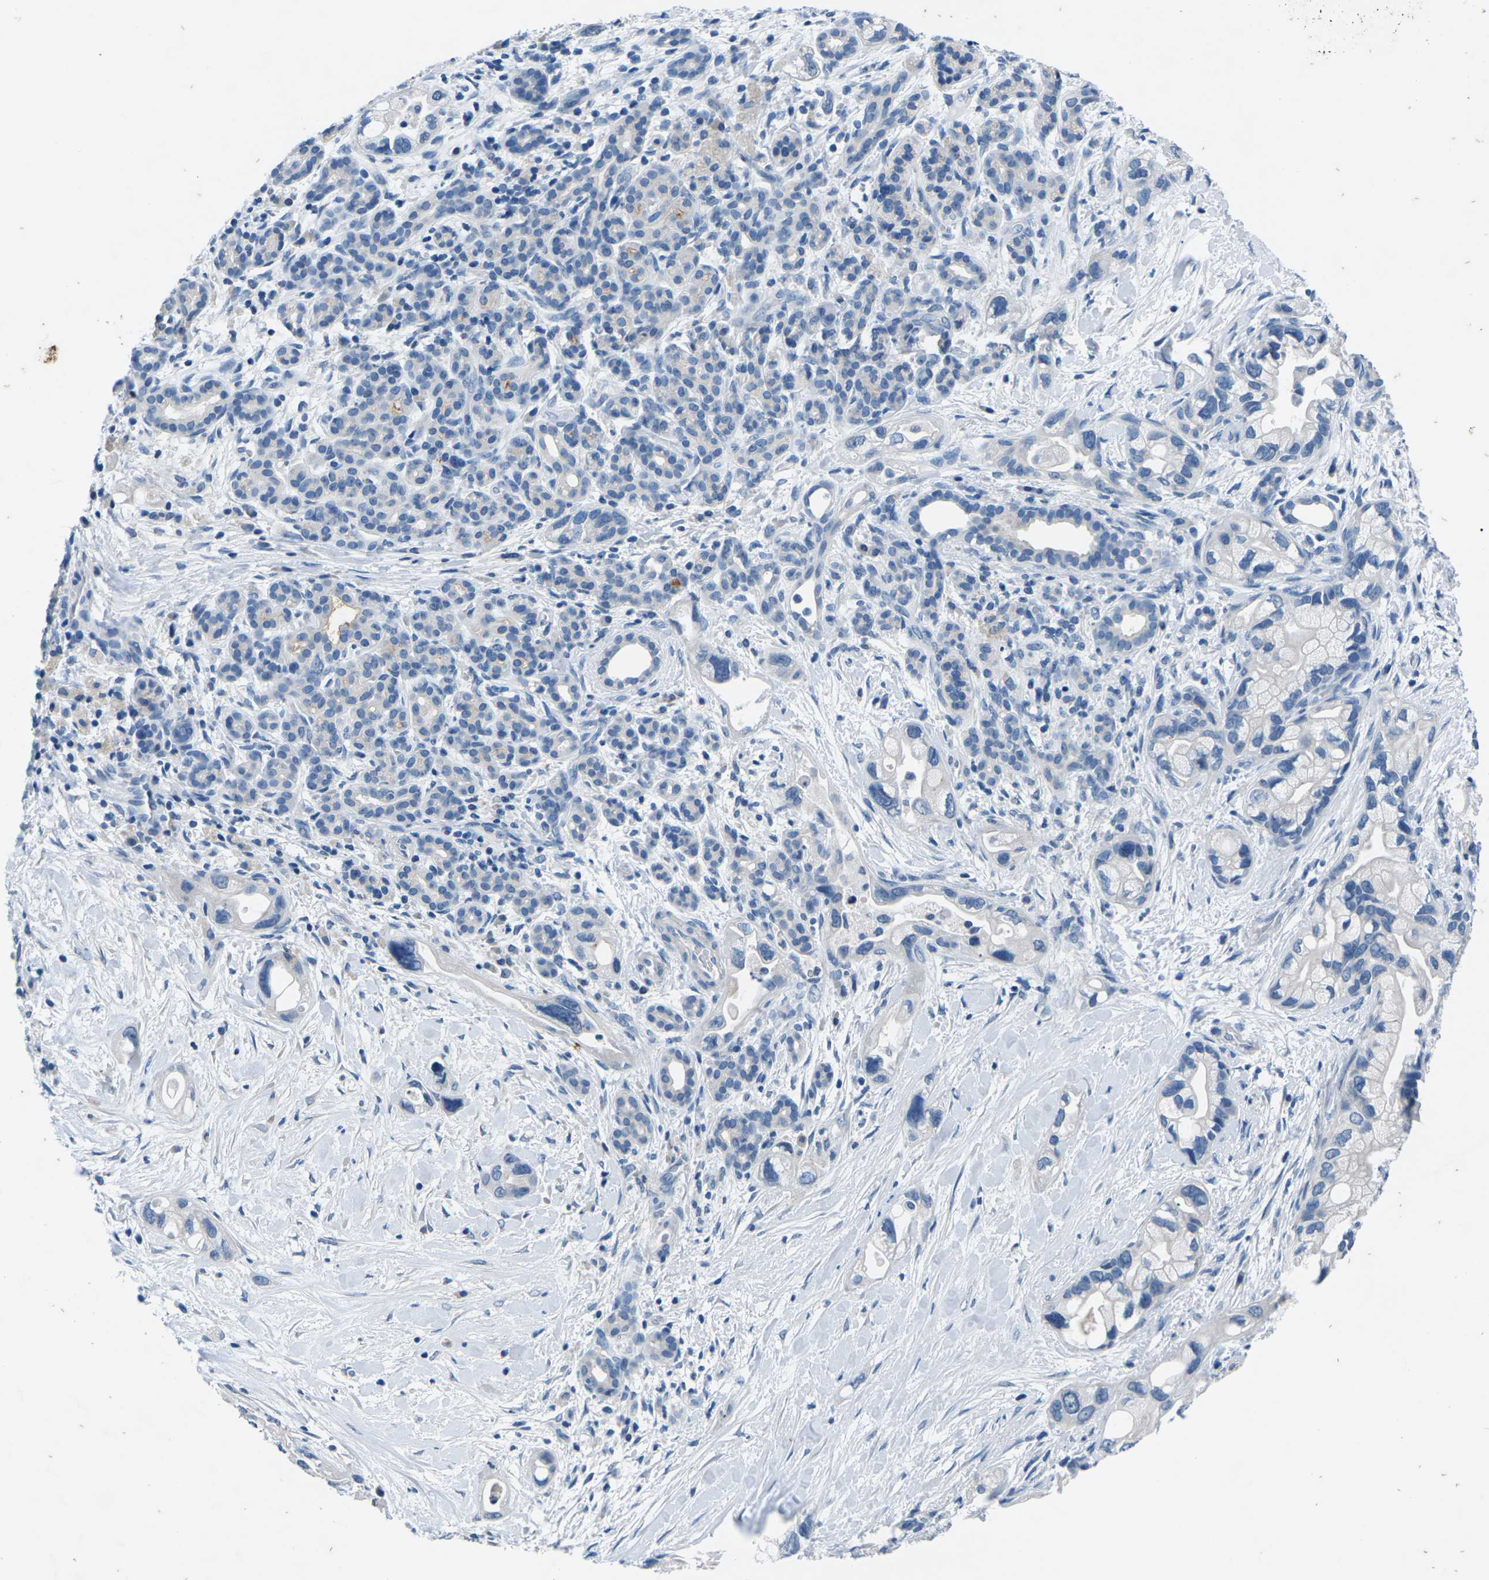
{"staining": {"intensity": "negative", "quantity": "none", "location": "none"}, "tissue": "pancreatic cancer", "cell_type": "Tumor cells", "image_type": "cancer", "snomed": [{"axis": "morphology", "description": "Adenocarcinoma, NOS"}, {"axis": "topography", "description": "Pancreas"}], "caption": "IHC of human pancreatic adenocarcinoma reveals no expression in tumor cells.", "gene": "UMOD", "patient": {"sex": "female", "age": 77}}